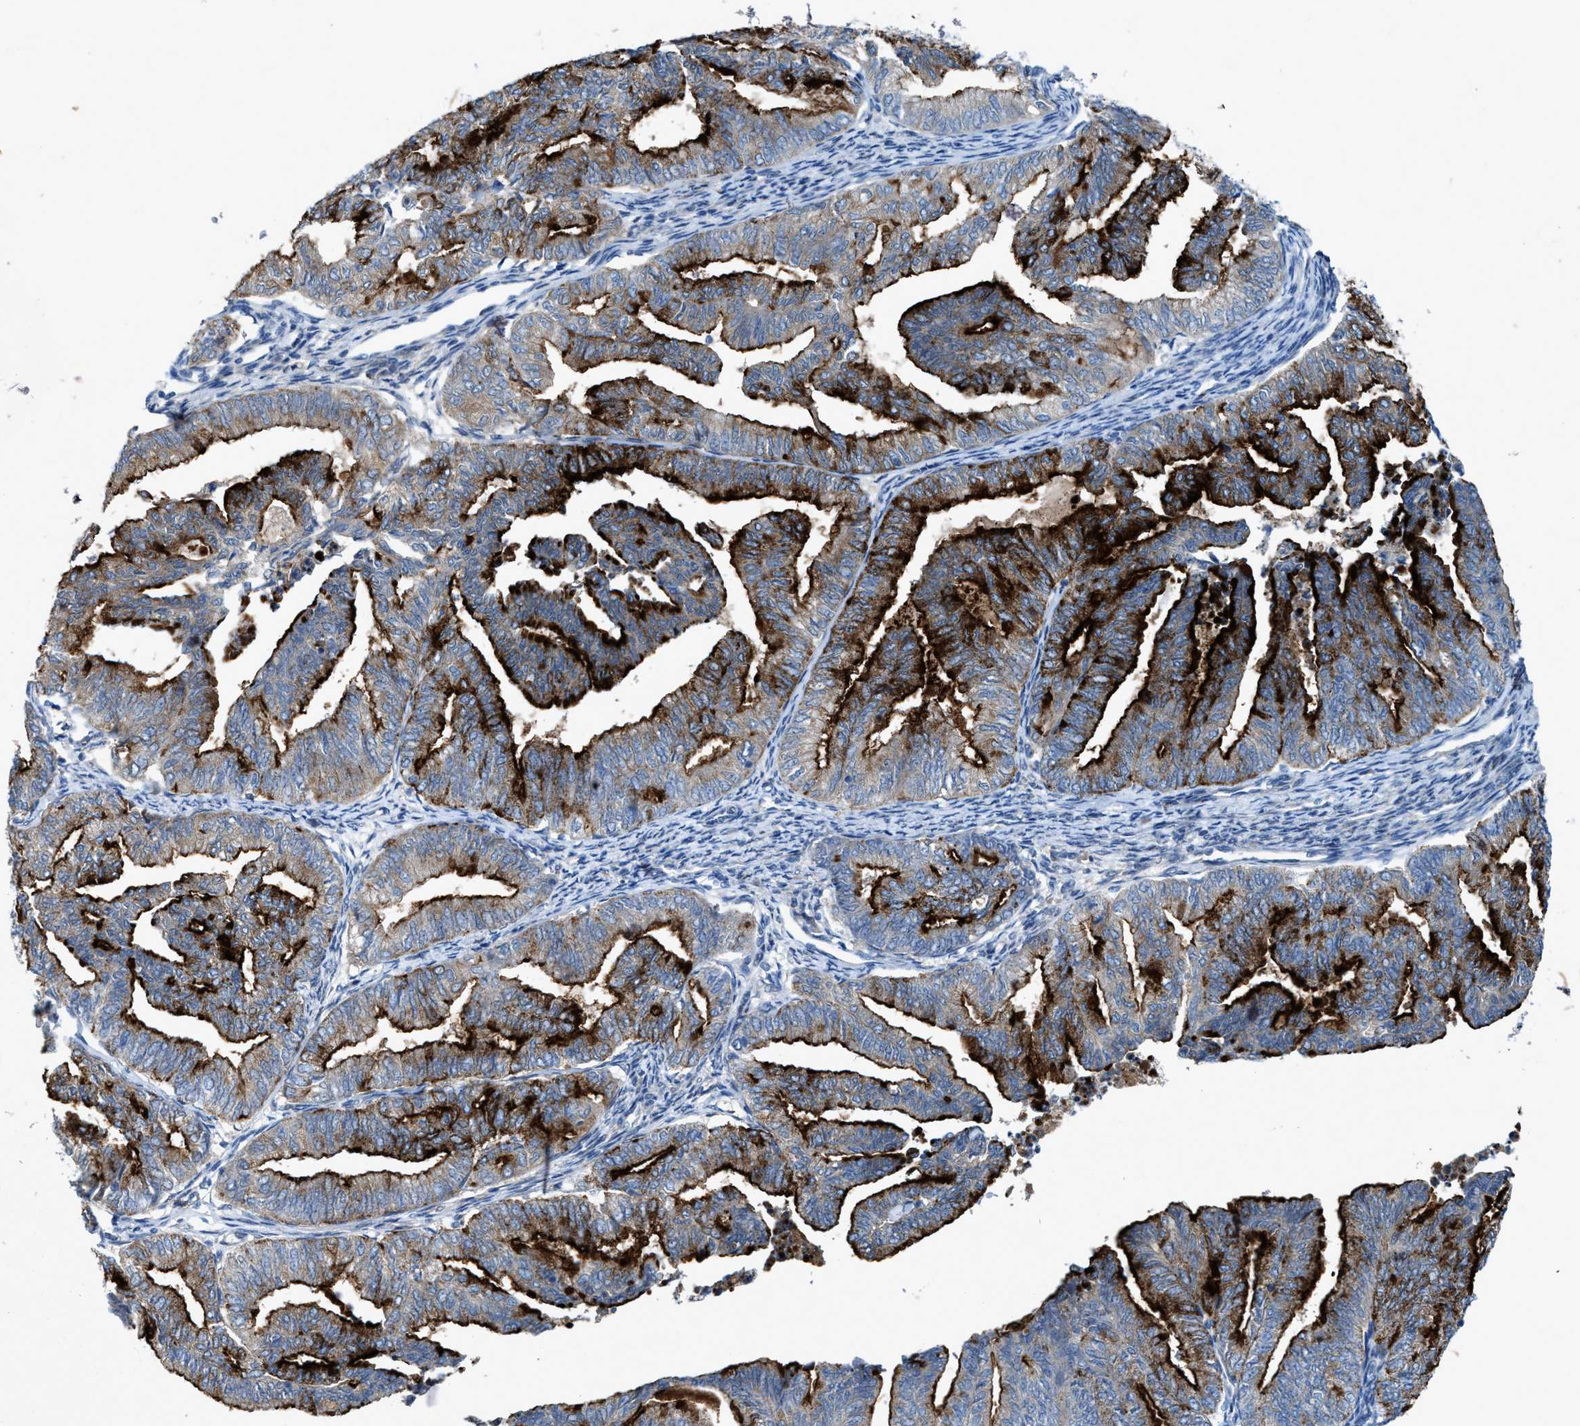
{"staining": {"intensity": "strong", "quantity": "25%-75%", "location": "cytoplasmic/membranous"}, "tissue": "endometrial cancer", "cell_type": "Tumor cells", "image_type": "cancer", "snomed": [{"axis": "morphology", "description": "Adenocarcinoma, NOS"}, {"axis": "topography", "description": "Endometrium"}], "caption": "There is high levels of strong cytoplasmic/membranous positivity in tumor cells of endometrial adenocarcinoma, as demonstrated by immunohistochemical staining (brown color).", "gene": "URGCP", "patient": {"sex": "female", "age": 79}}